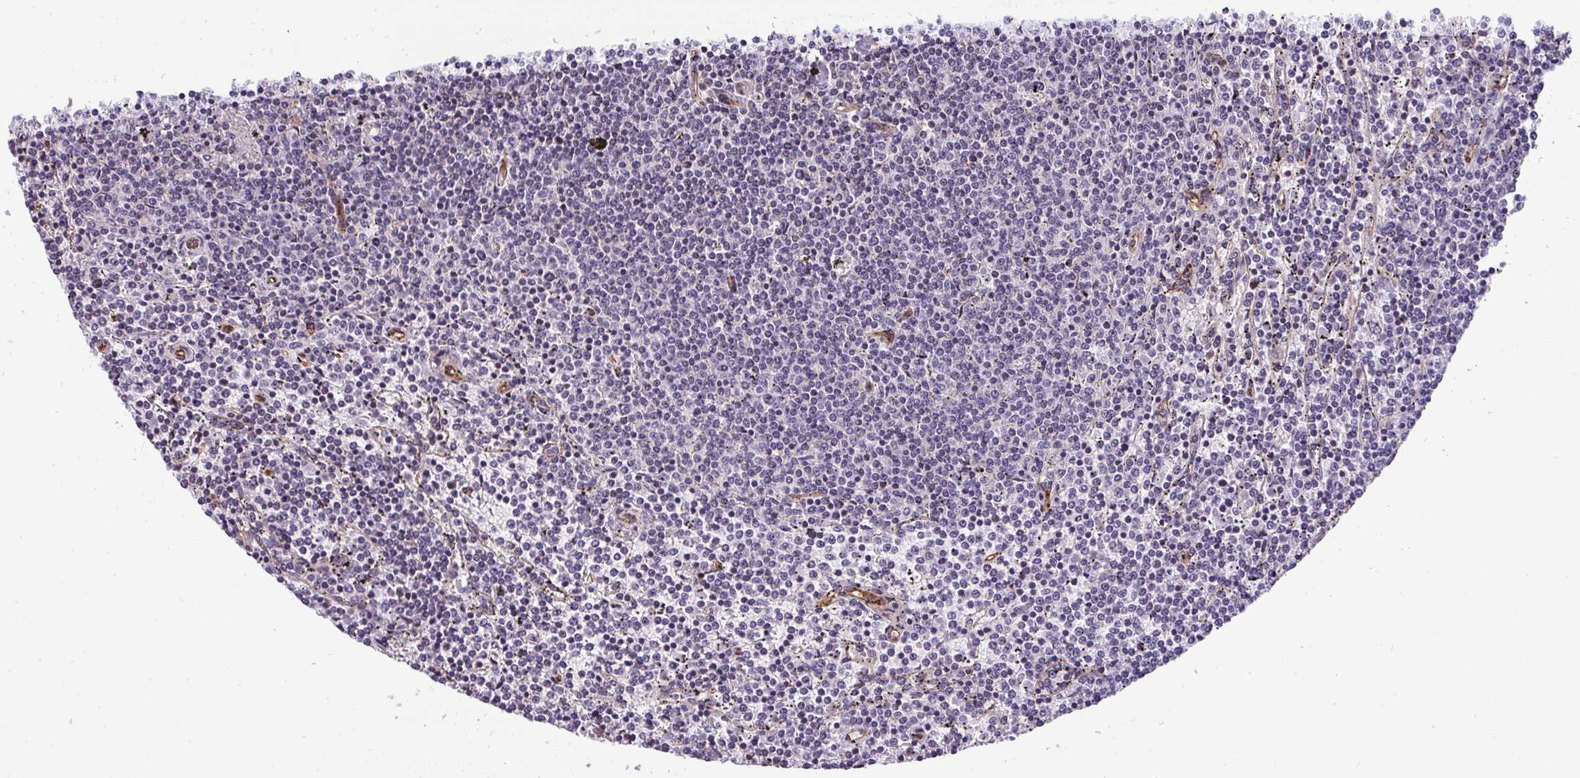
{"staining": {"intensity": "negative", "quantity": "none", "location": "none"}, "tissue": "lymphoma", "cell_type": "Tumor cells", "image_type": "cancer", "snomed": [{"axis": "morphology", "description": "Malignant lymphoma, non-Hodgkin's type, Low grade"}, {"axis": "topography", "description": "Spleen"}], "caption": "A micrograph of lymphoma stained for a protein shows no brown staining in tumor cells. (Brightfield microscopy of DAB (3,3'-diaminobenzidine) IHC at high magnification).", "gene": "OR11H4", "patient": {"sex": "female", "age": 50}}